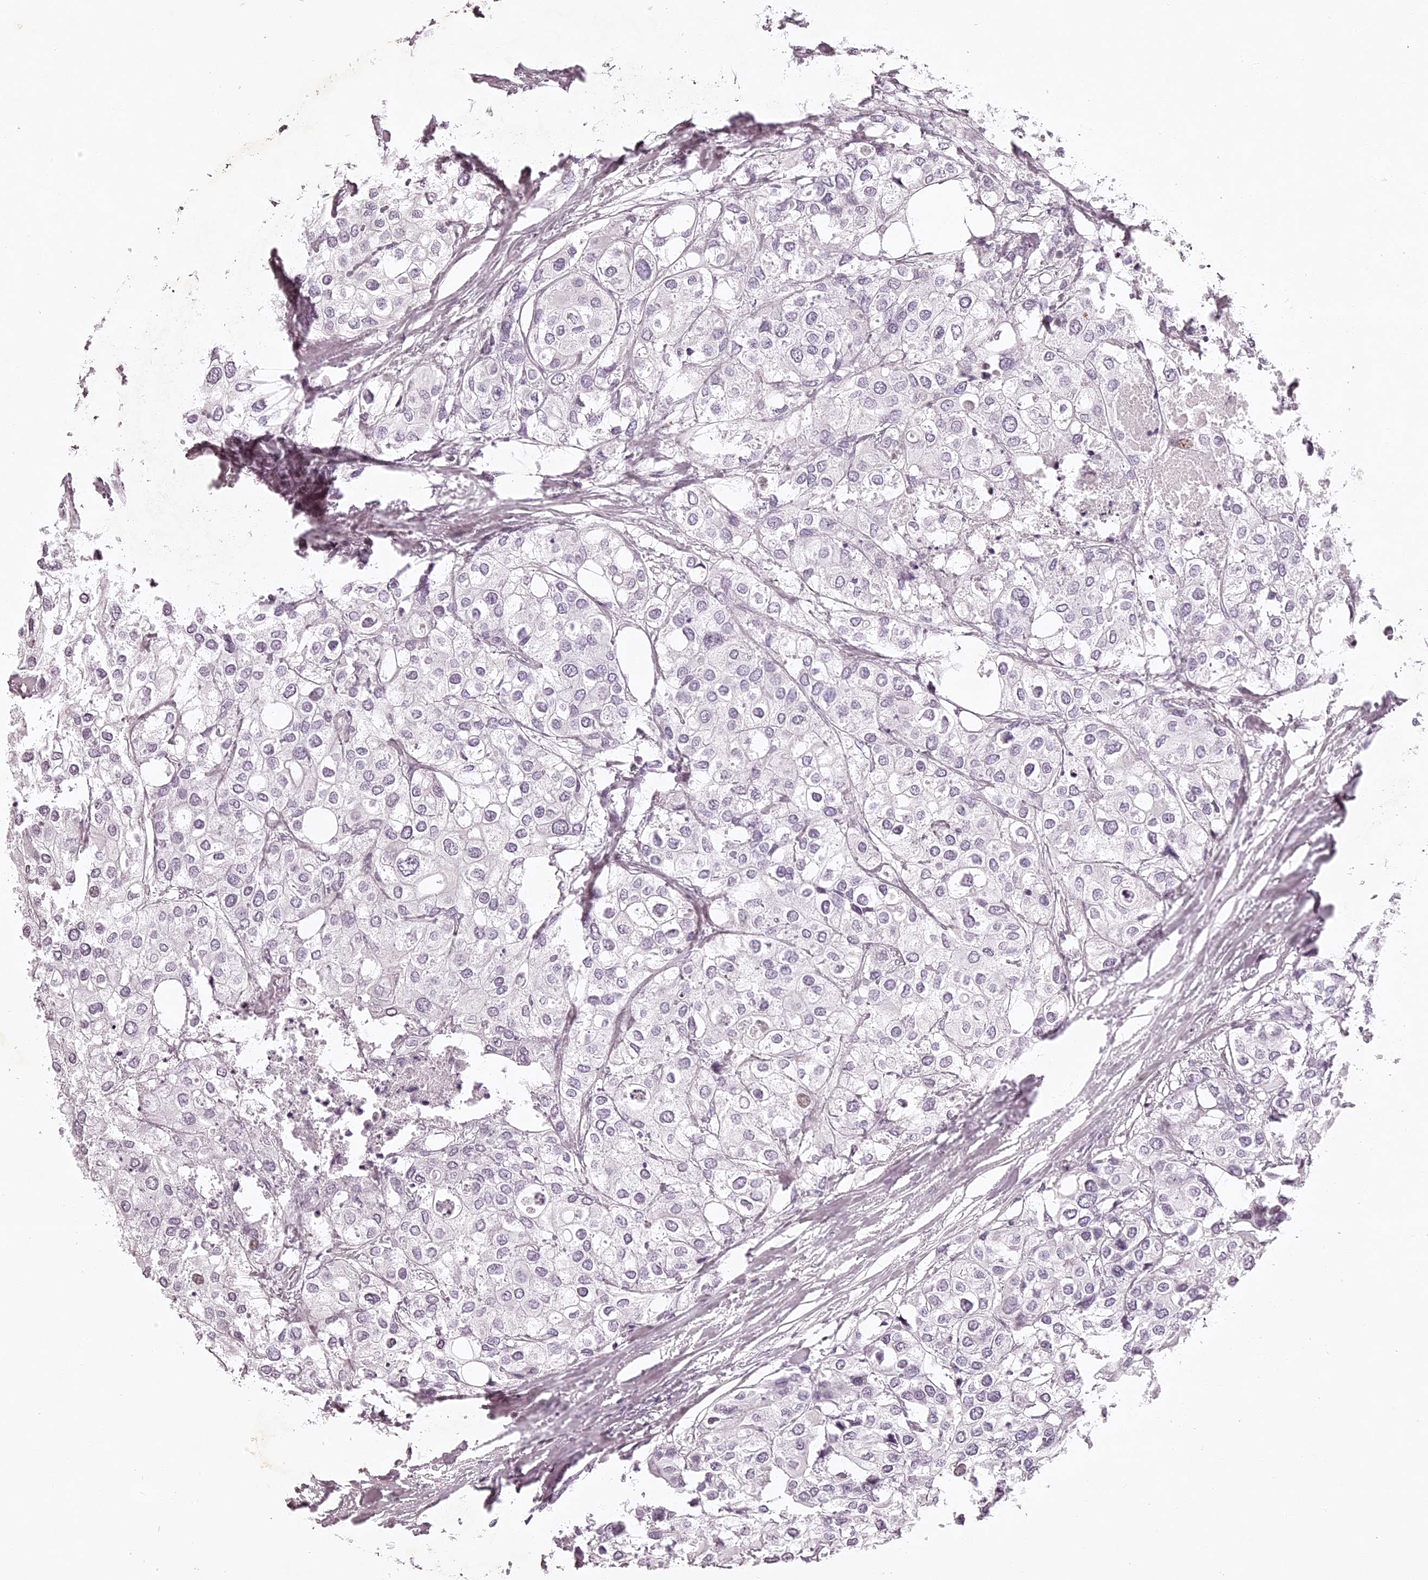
{"staining": {"intensity": "negative", "quantity": "none", "location": "none"}, "tissue": "urothelial cancer", "cell_type": "Tumor cells", "image_type": "cancer", "snomed": [{"axis": "morphology", "description": "Urothelial carcinoma, High grade"}, {"axis": "topography", "description": "Urinary bladder"}], "caption": "An immunohistochemistry (IHC) photomicrograph of urothelial cancer is shown. There is no staining in tumor cells of urothelial cancer.", "gene": "ELAPOR1", "patient": {"sex": "male", "age": 64}}